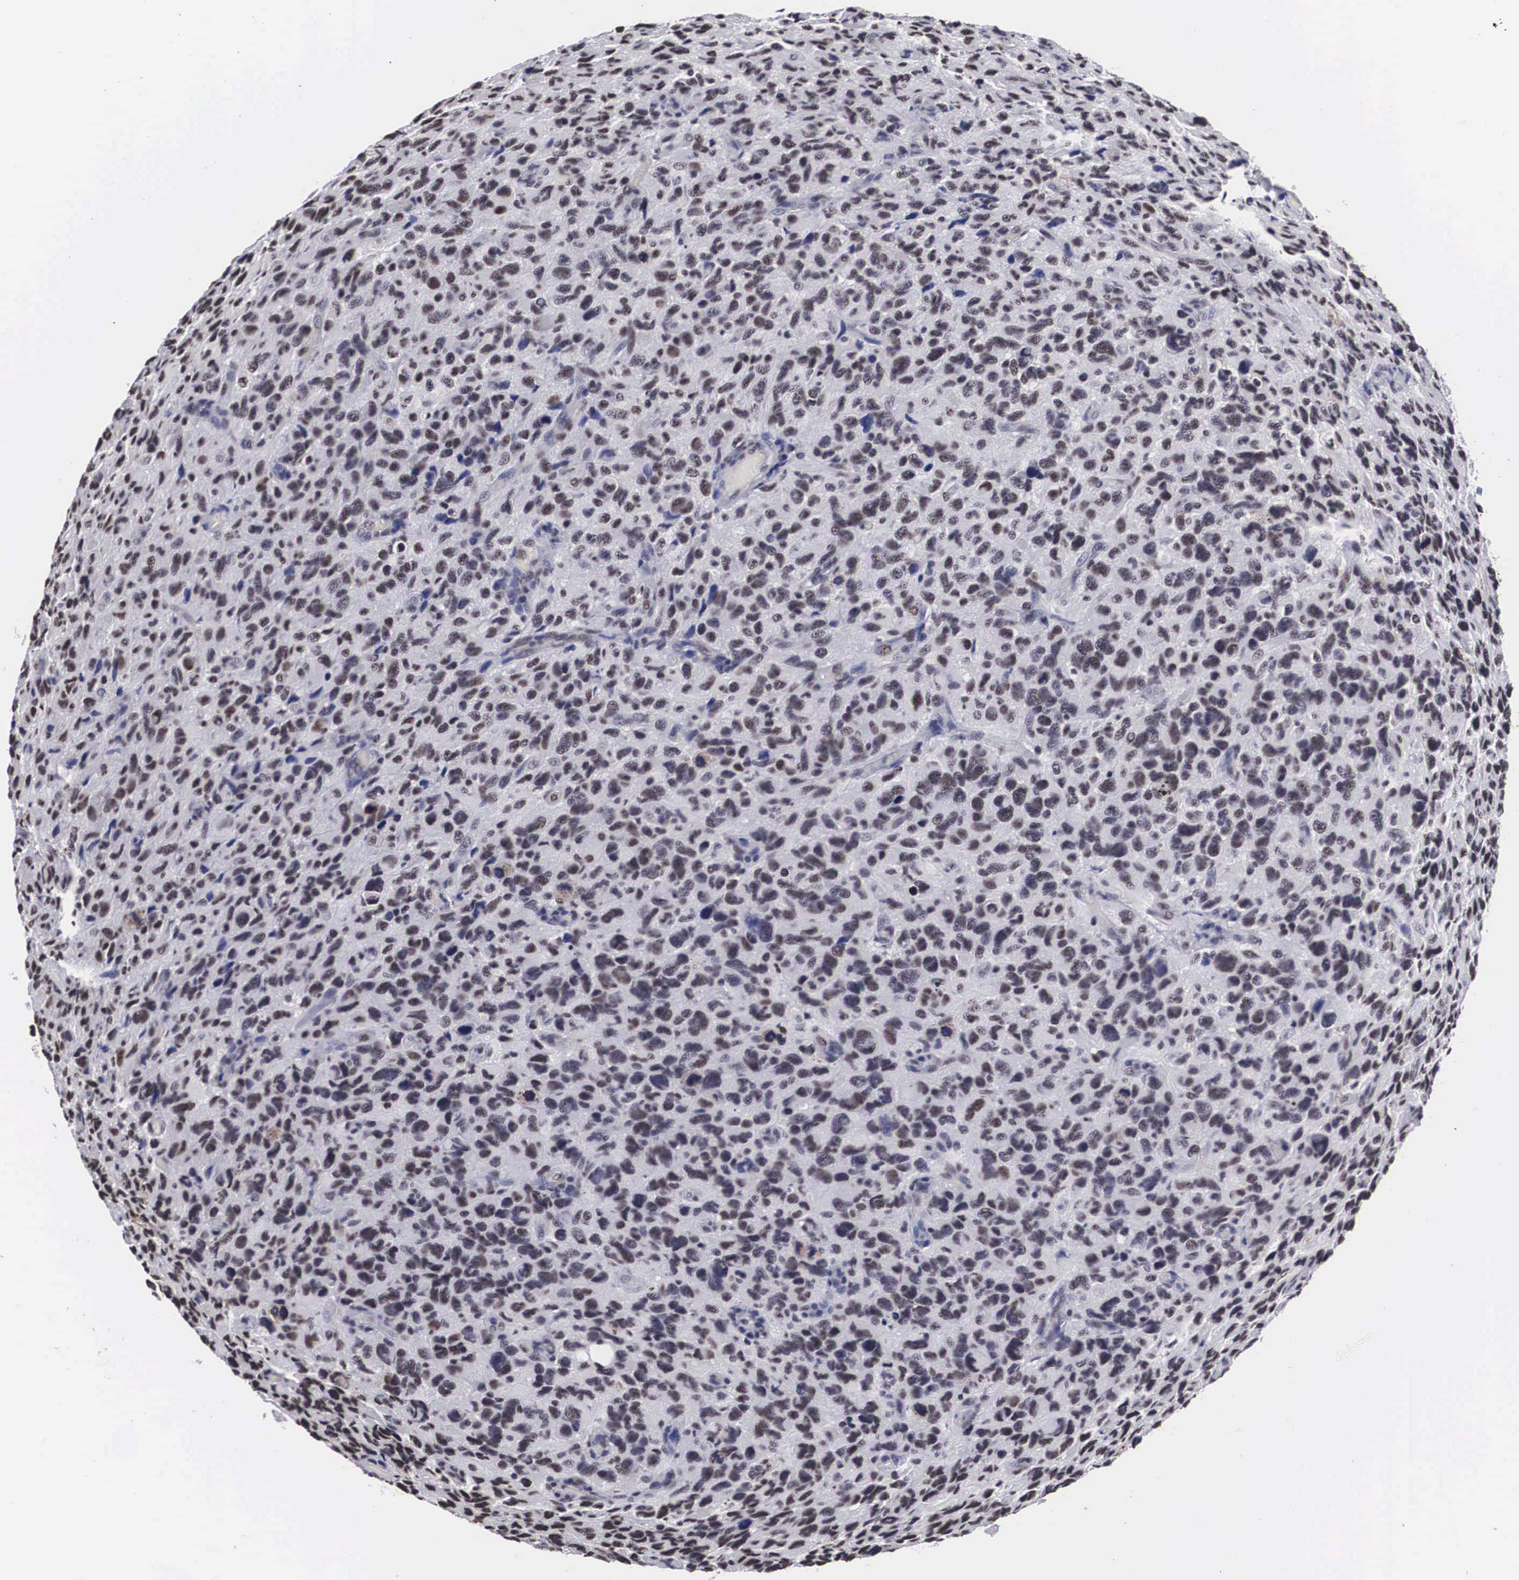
{"staining": {"intensity": "moderate", "quantity": ">75%", "location": "nuclear"}, "tissue": "glioma", "cell_type": "Tumor cells", "image_type": "cancer", "snomed": [{"axis": "morphology", "description": "Glioma, malignant, High grade"}, {"axis": "topography", "description": "Brain"}], "caption": "High-magnification brightfield microscopy of high-grade glioma (malignant) stained with DAB (brown) and counterstained with hematoxylin (blue). tumor cells exhibit moderate nuclear expression is seen in approximately>75% of cells.", "gene": "ACIN1", "patient": {"sex": "female", "age": 60}}